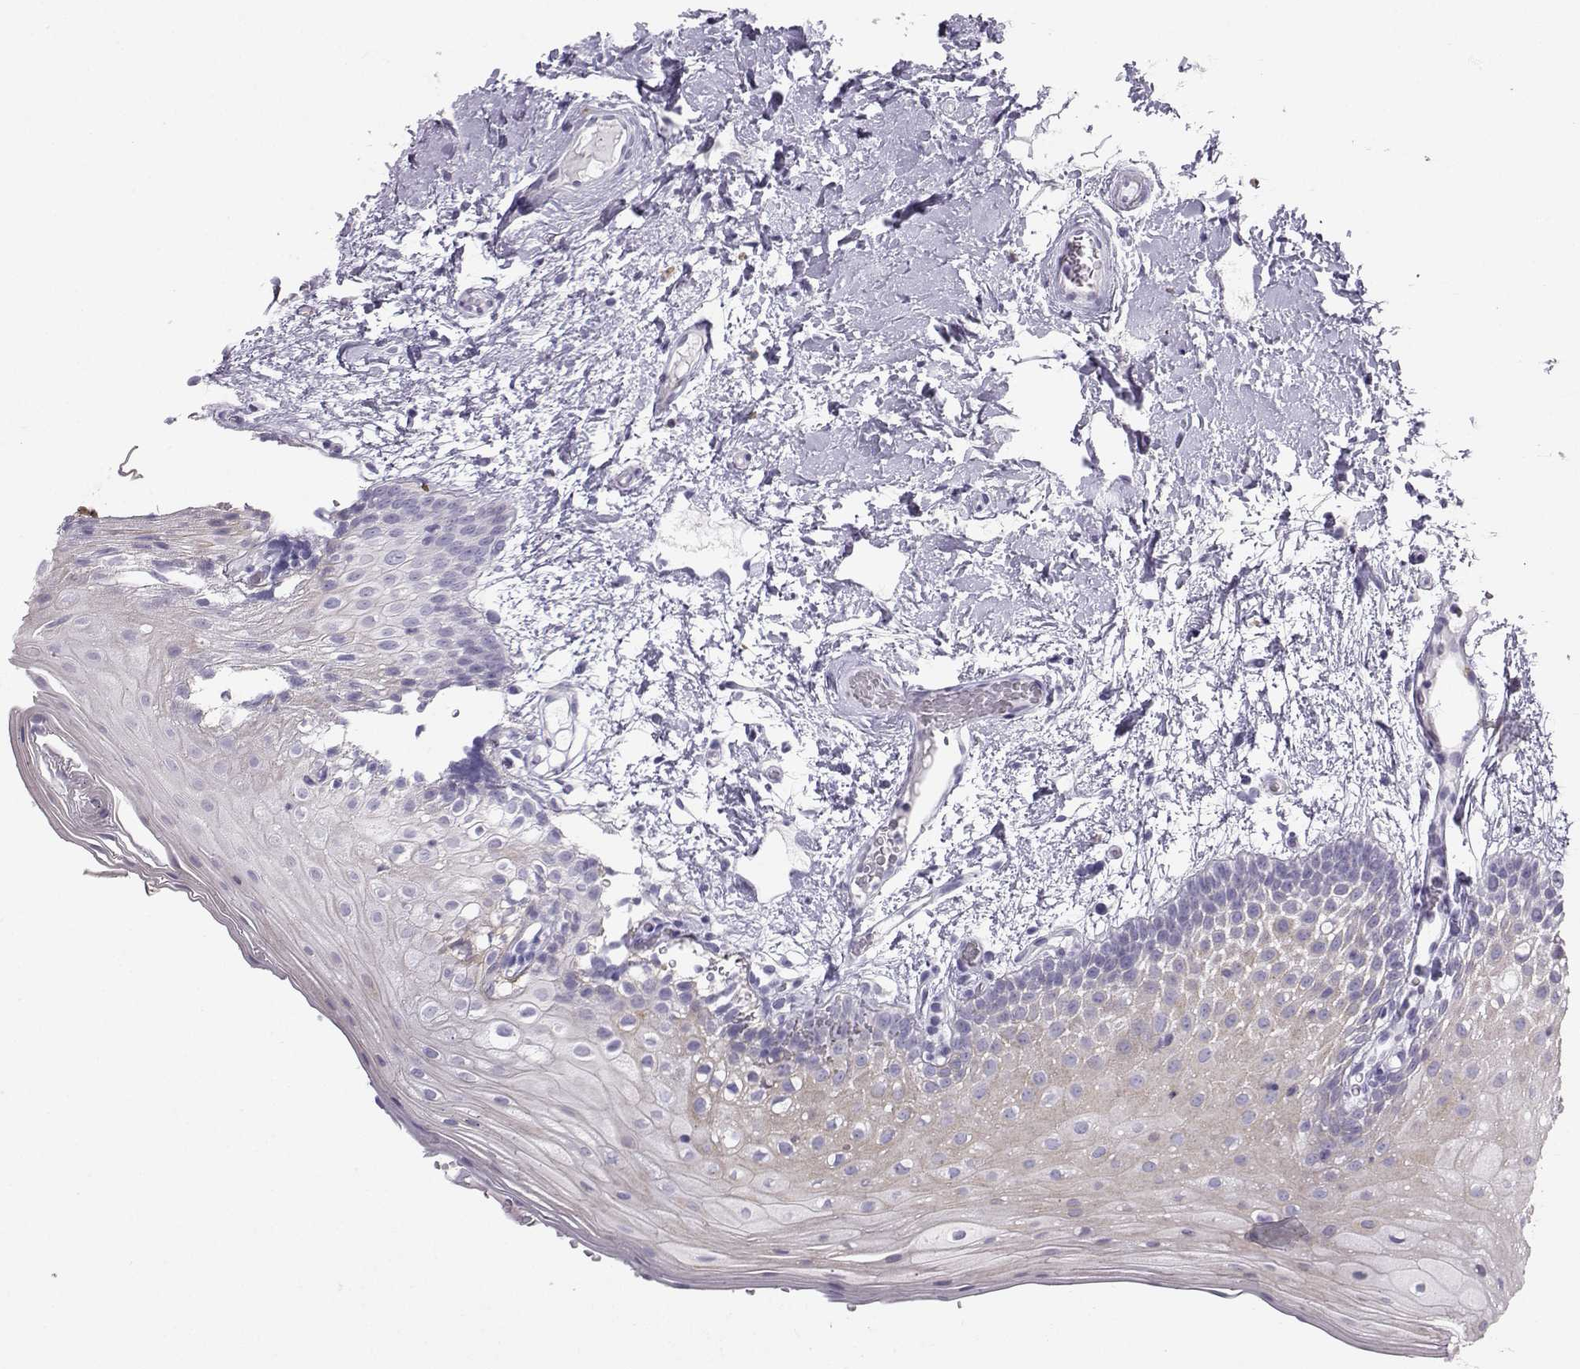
{"staining": {"intensity": "negative", "quantity": "none", "location": "none"}, "tissue": "oral mucosa", "cell_type": "Squamous epithelial cells", "image_type": "normal", "snomed": [{"axis": "morphology", "description": "Normal tissue, NOS"}, {"axis": "morphology", "description": "Squamous cell carcinoma, NOS"}, {"axis": "topography", "description": "Oral tissue"}, {"axis": "topography", "description": "Head-Neck"}], "caption": "A micrograph of oral mucosa stained for a protein displays no brown staining in squamous epithelial cells.", "gene": "IQCD", "patient": {"sex": "male", "age": 69}}